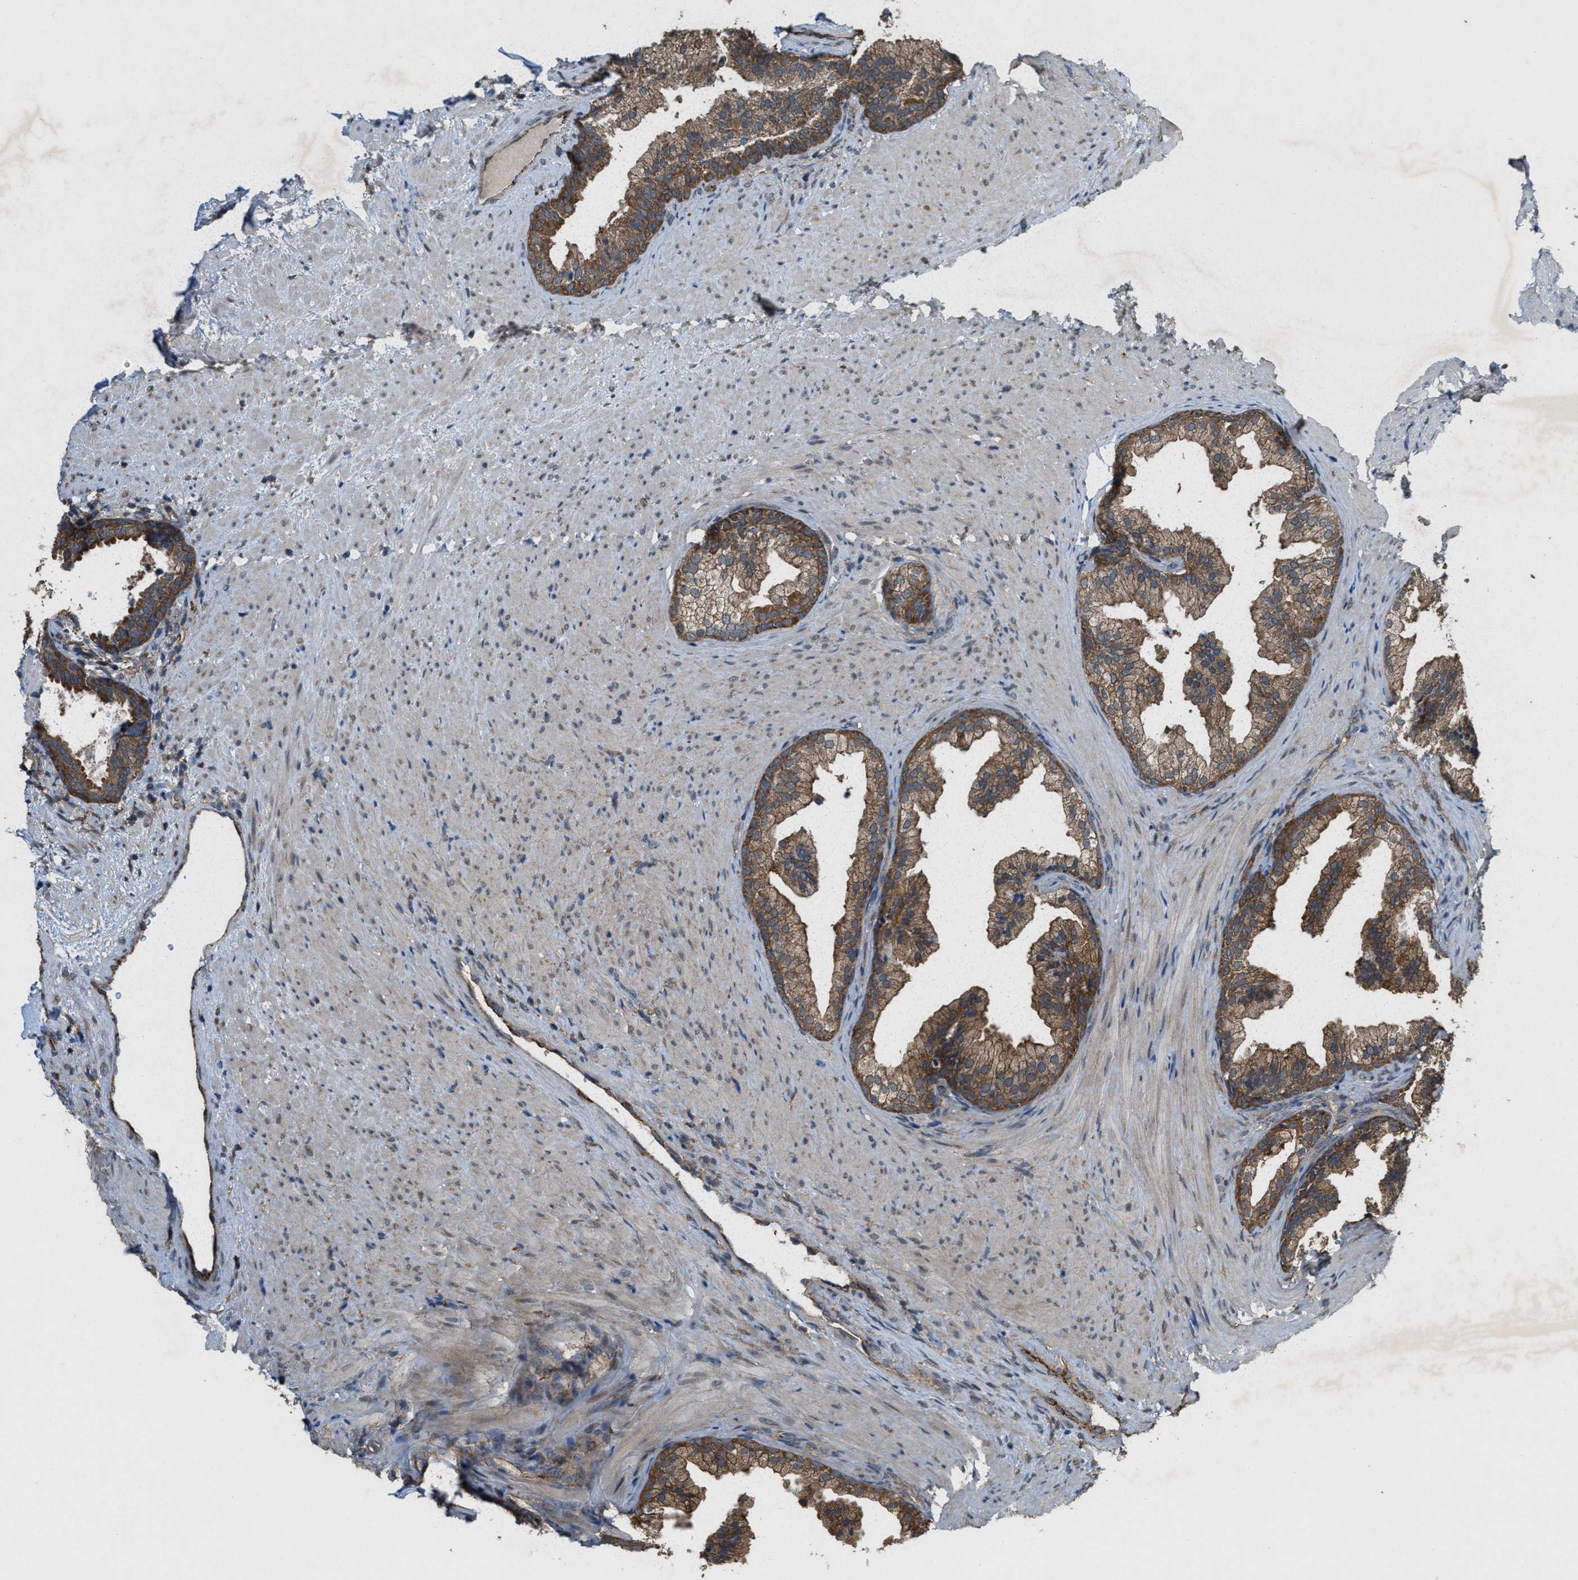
{"staining": {"intensity": "strong", "quantity": ">75%", "location": "cytoplasmic/membranous"}, "tissue": "prostate", "cell_type": "Glandular cells", "image_type": "normal", "snomed": [{"axis": "morphology", "description": "Normal tissue, NOS"}, {"axis": "topography", "description": "Prostate"}], "caption": "About >75% of glandular cells in unremarkable prostate exhibit strong cytoplasmic/membranous protein positivity as visualized by brown immunohistochemical staining.", "gene": "ARHGEF5", "patient": {"sex": "male", "age": 76}}